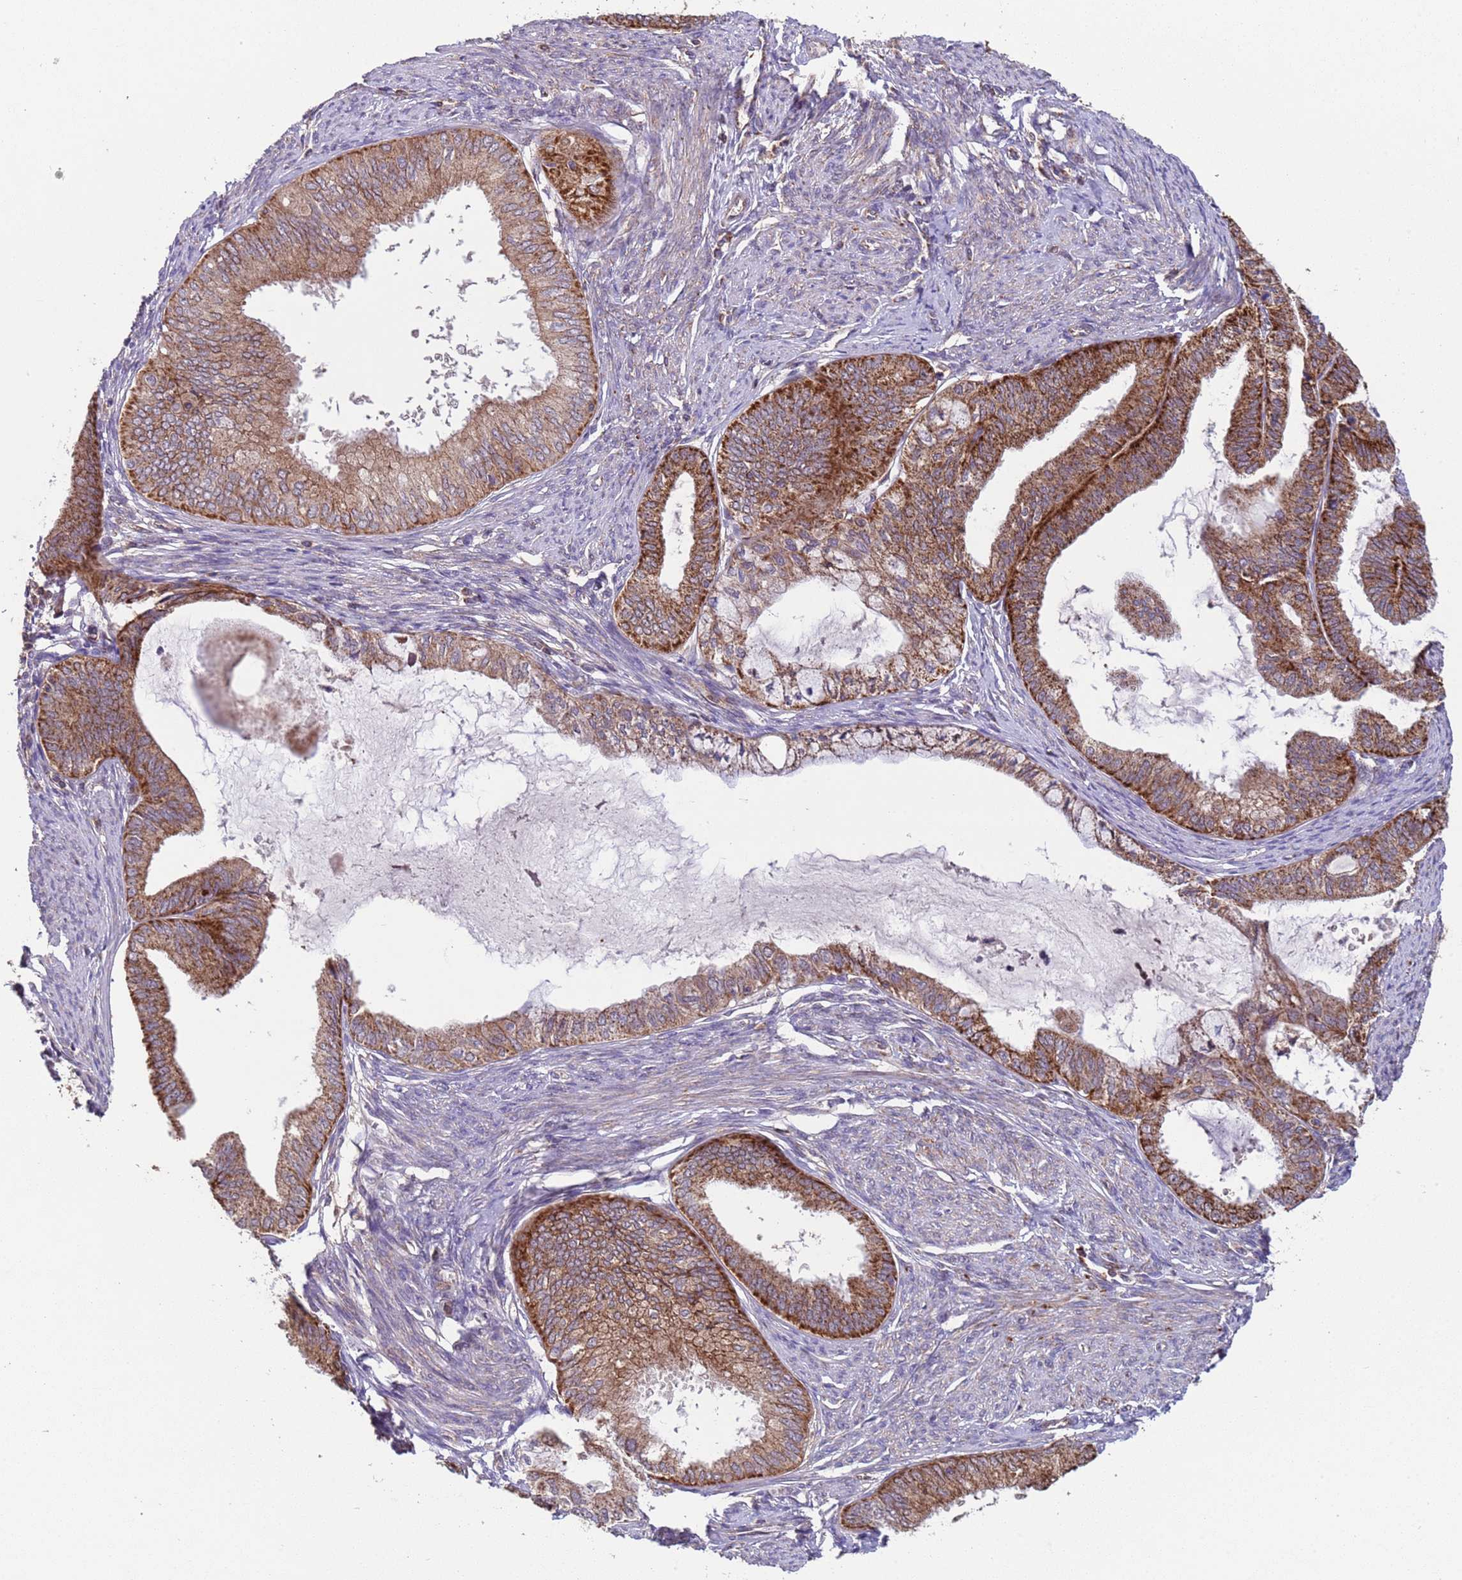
{"staining": {"intensity": "strong", "quantity": "25%-75%", "location": "cytoplasmic/membranous"}, "tissue": "endometrial cancer", "cell_type": "Tumor cells", "image_type": "cancer", "snomed": [{"axis": "morphology", "description": "Adenocarcinoma, NOS"}, {"axis": "topography", "description": "Endometrium"}], "caption": "Immunohistochemistry (DAB (3,3'-diaminobenzidine)) staining of endometrial adenocarcinoma exhibits strong cytoplasmic/membranous protein staining in about 25%-75% of tumor cells.", "gene": "ACAD8", "patient": {"sex": "female", "age": 86}}